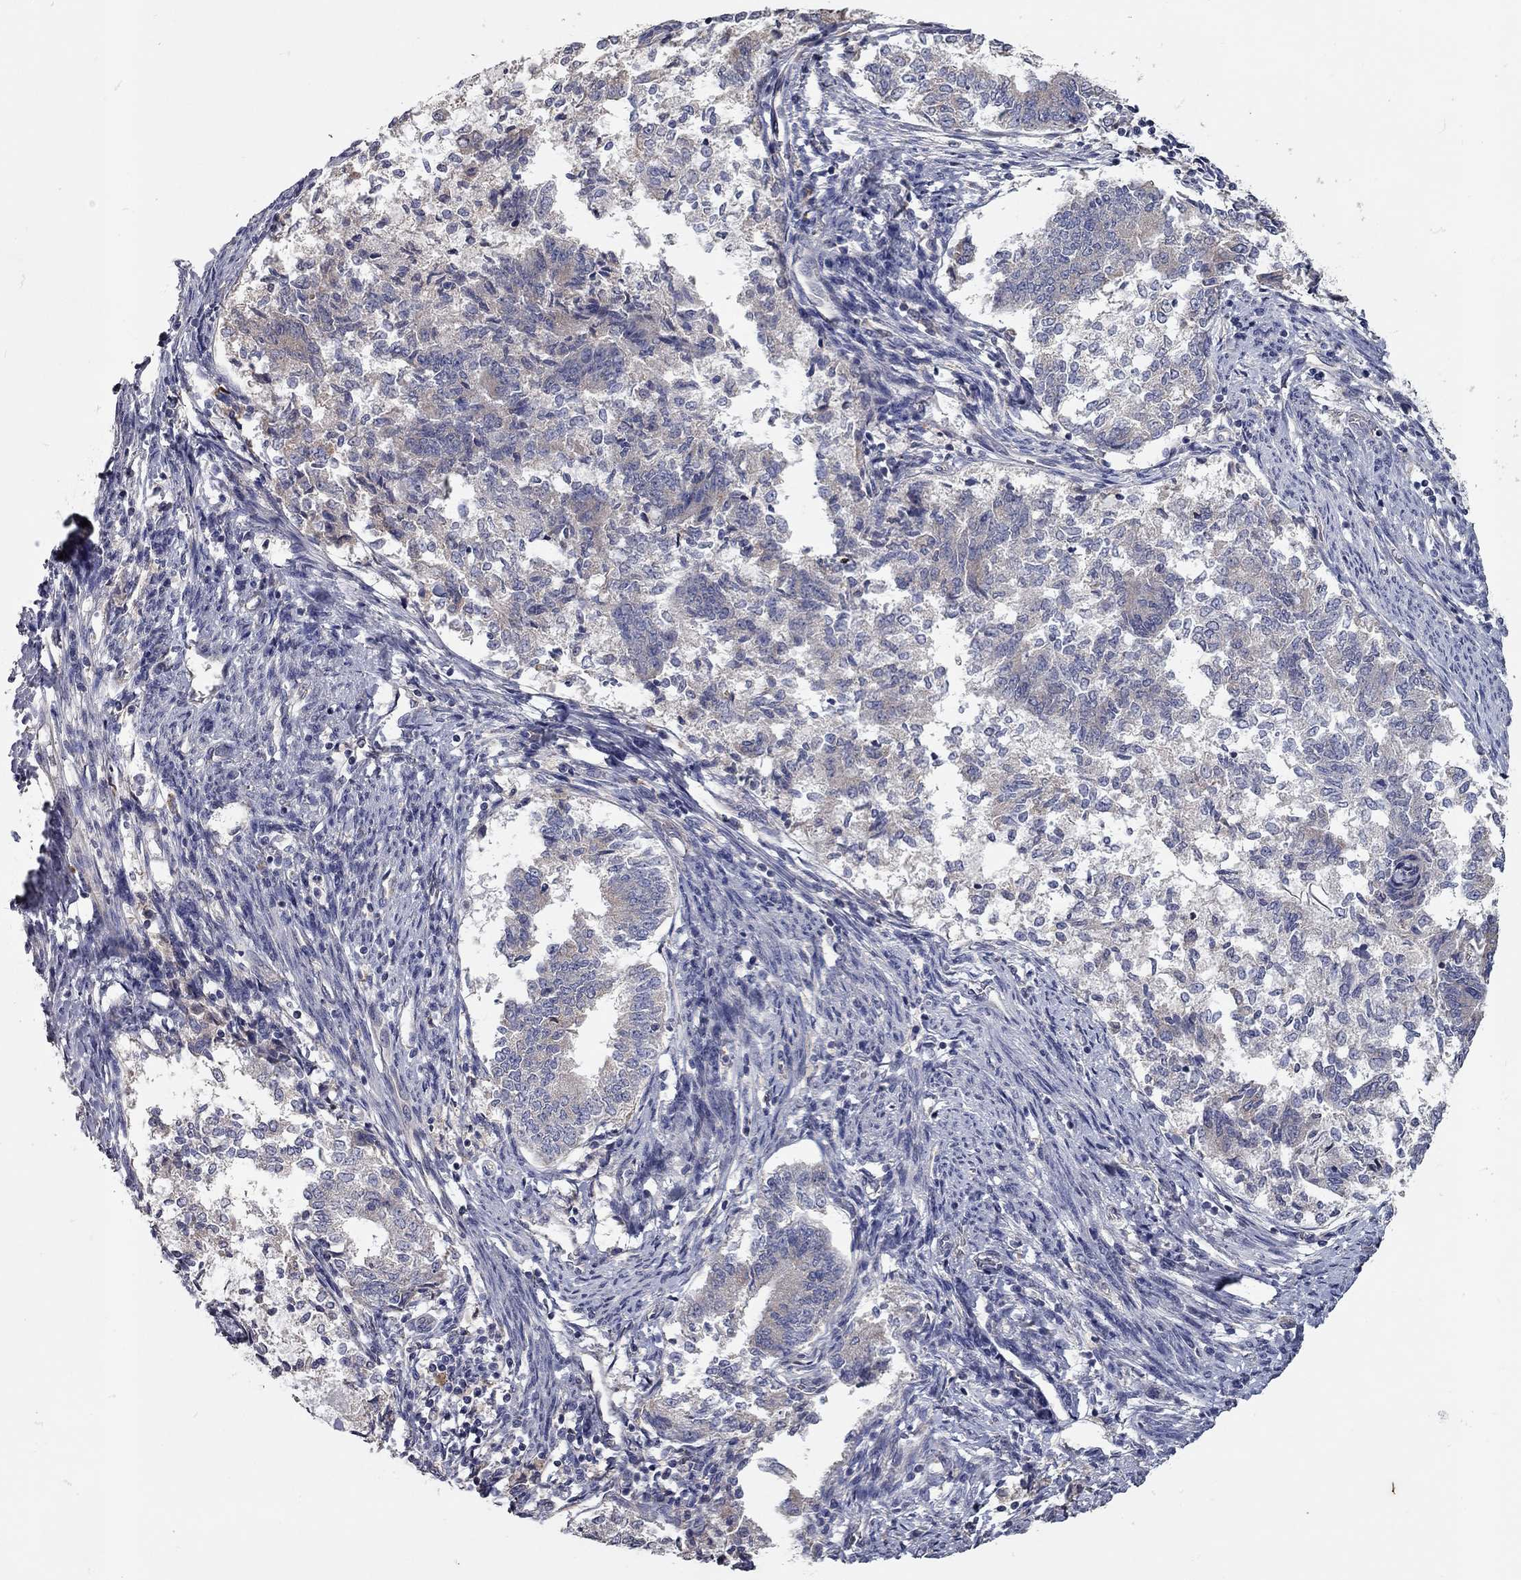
{"staining": {"intensity": "negative", "quantity": "none", "location": "none"}, "tissue": "endometrial cancer", "cell_type": "Tumor cells", "image_type": "cancer", "snomed": [{"axis": "morphology", "description": "Adenocarcinoma, NOS"}, {"axis": "topography", "description": "Endometrium"}], "caption": "The immunohistochemistry (IHC) image has no significant expression in tumor cells of endometrial cancer tissue. (DAB IHC visualized using brightfield microscopy, high magnification).", "gene": "XAGE2", "patient": {"sex": "female", "age": 65}}